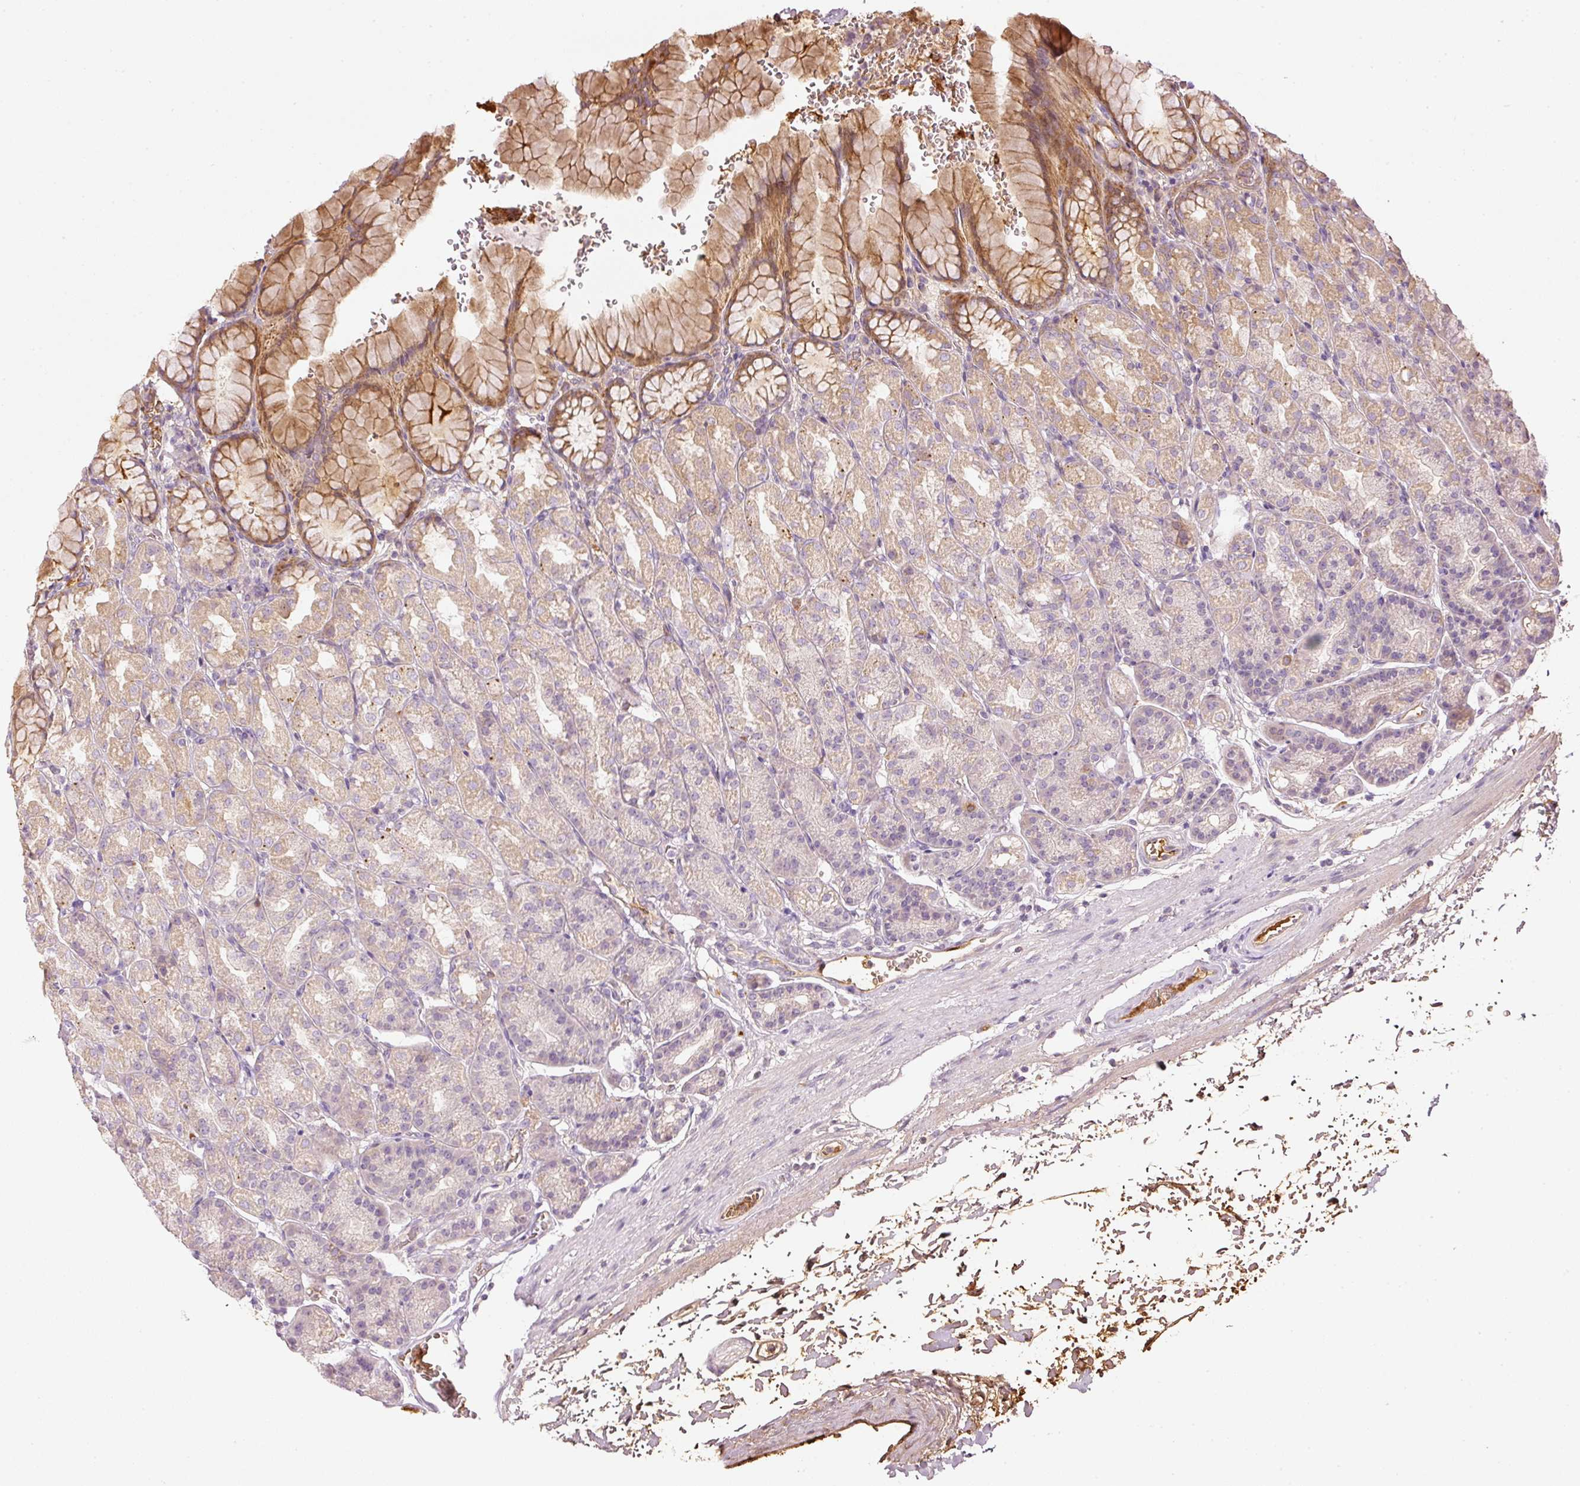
{"staining": {"intensity": "moderate", "quantity": "25%-75%", "location": "cytoplasmic/membranous"}, "tissue": "stomach", "cell_type": "Glandular cells", "image_type": "normal", "snomed": [{"axis": "morphology", "description": "Normal tissue, NOS"}, {"axis": "topography", "description": "Stomach, upper"}], "caption": "High-magnification brightfield microscopy of unremarkable stomach stained with DAB (3,3'-diaminobenzidine) (brown) and counterstained with hematoxylin (blue). glandular cells exhibit moderate cytoplasmic/membranous expression is present in about25%-75% of cells. The protein is shown in brown color, while the nuclei are stained blue.", "gene": "SERPING1", "patient": {"sex": "female", "age": 81}}